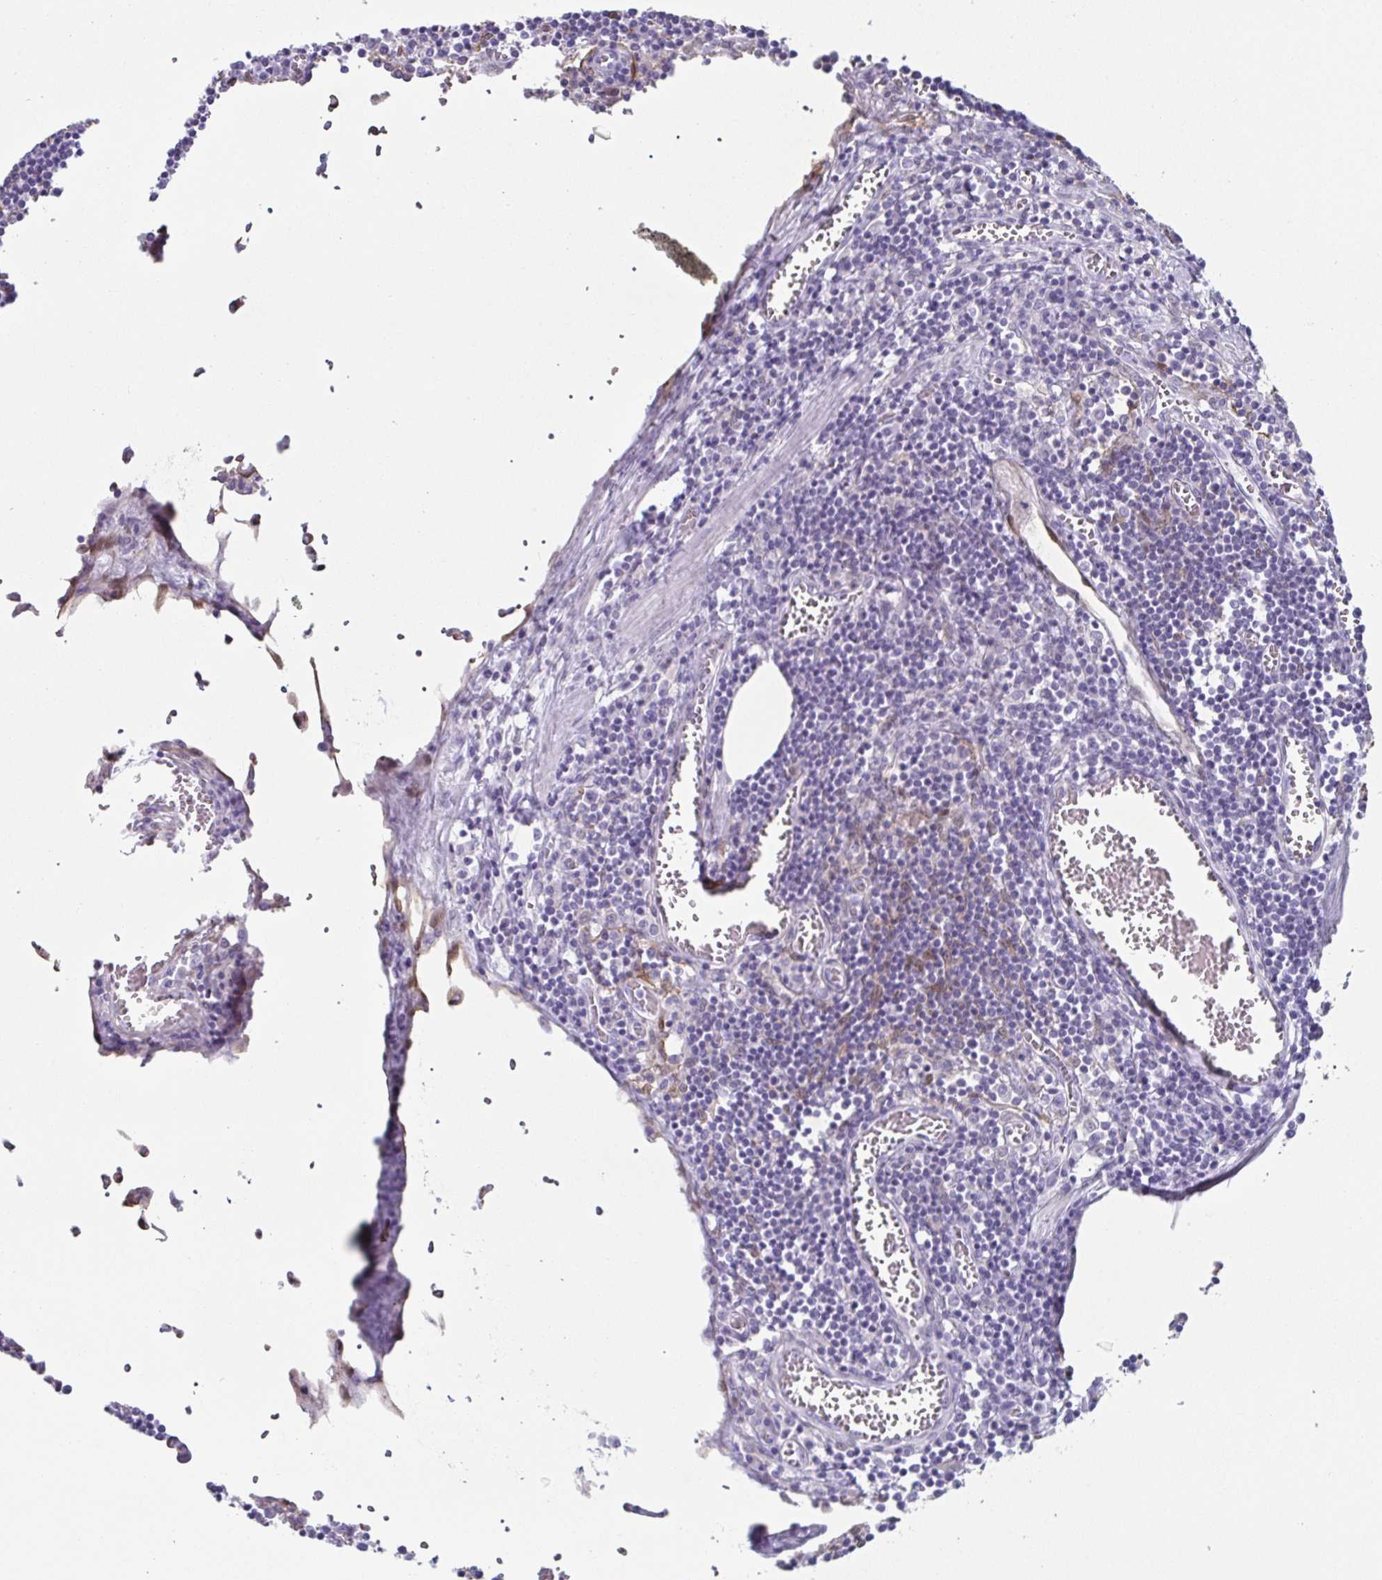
{"staining": {"intensity": "negative", "quantity": "none", "location": "none"}, "tissue": "lymph node", "cell_type": "Germinal center cells", "image_type": "normal", "snomed": [{"axis": "morphology", "description": "Normal tissue, NOS"}, {"axis": "topography", "description": "Lymph node"}], "caption": "Histopathology image shows no protein expression in germinal center cells of benign lymph node.", "gene": "RBP1", "patient": {"sex": "male", "age": 66}}